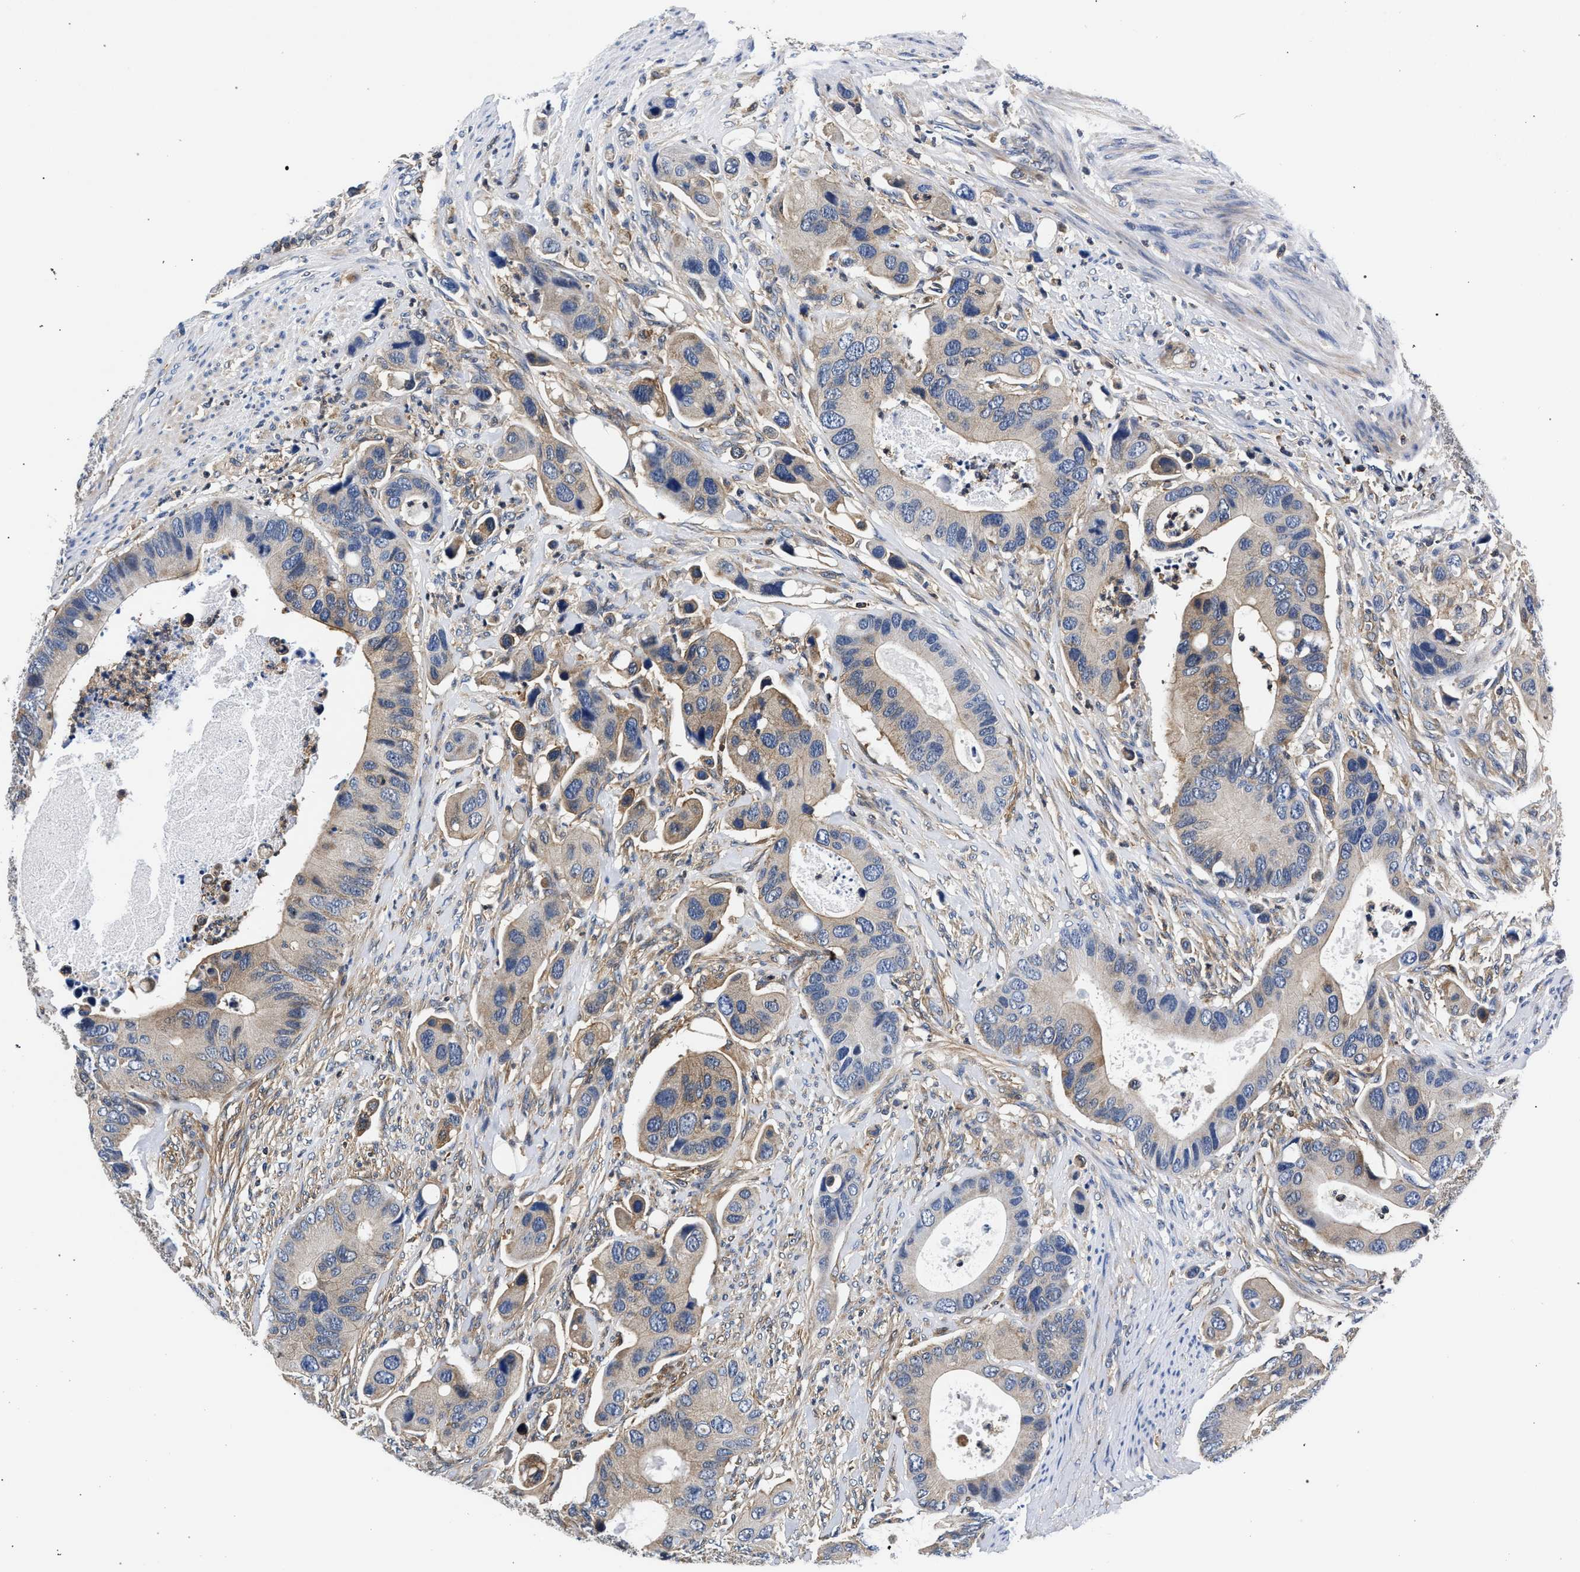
{"staining": {"intensity": "weak", "quantity": "<25%", "location": "cytoplasmic/membranous"}, "tissue": "colorectal cancer", "cell_type": "Tumor cells", "image_type": "cancer", "snomed": [{"axis": "morphology", "description": "Adenocarcinoma, NOS"}, {"axis": "topography", "description": "Rectum"}], "caption": "IHC photomicrograph of neoplastic tissue: human colorectal cancer stained with DAB (3,3'-diaminobenzidine) shows no significant protein positivity in tumor cells.", "gene": "LASP1", "patient": {"sex": "female", "age": 57}}